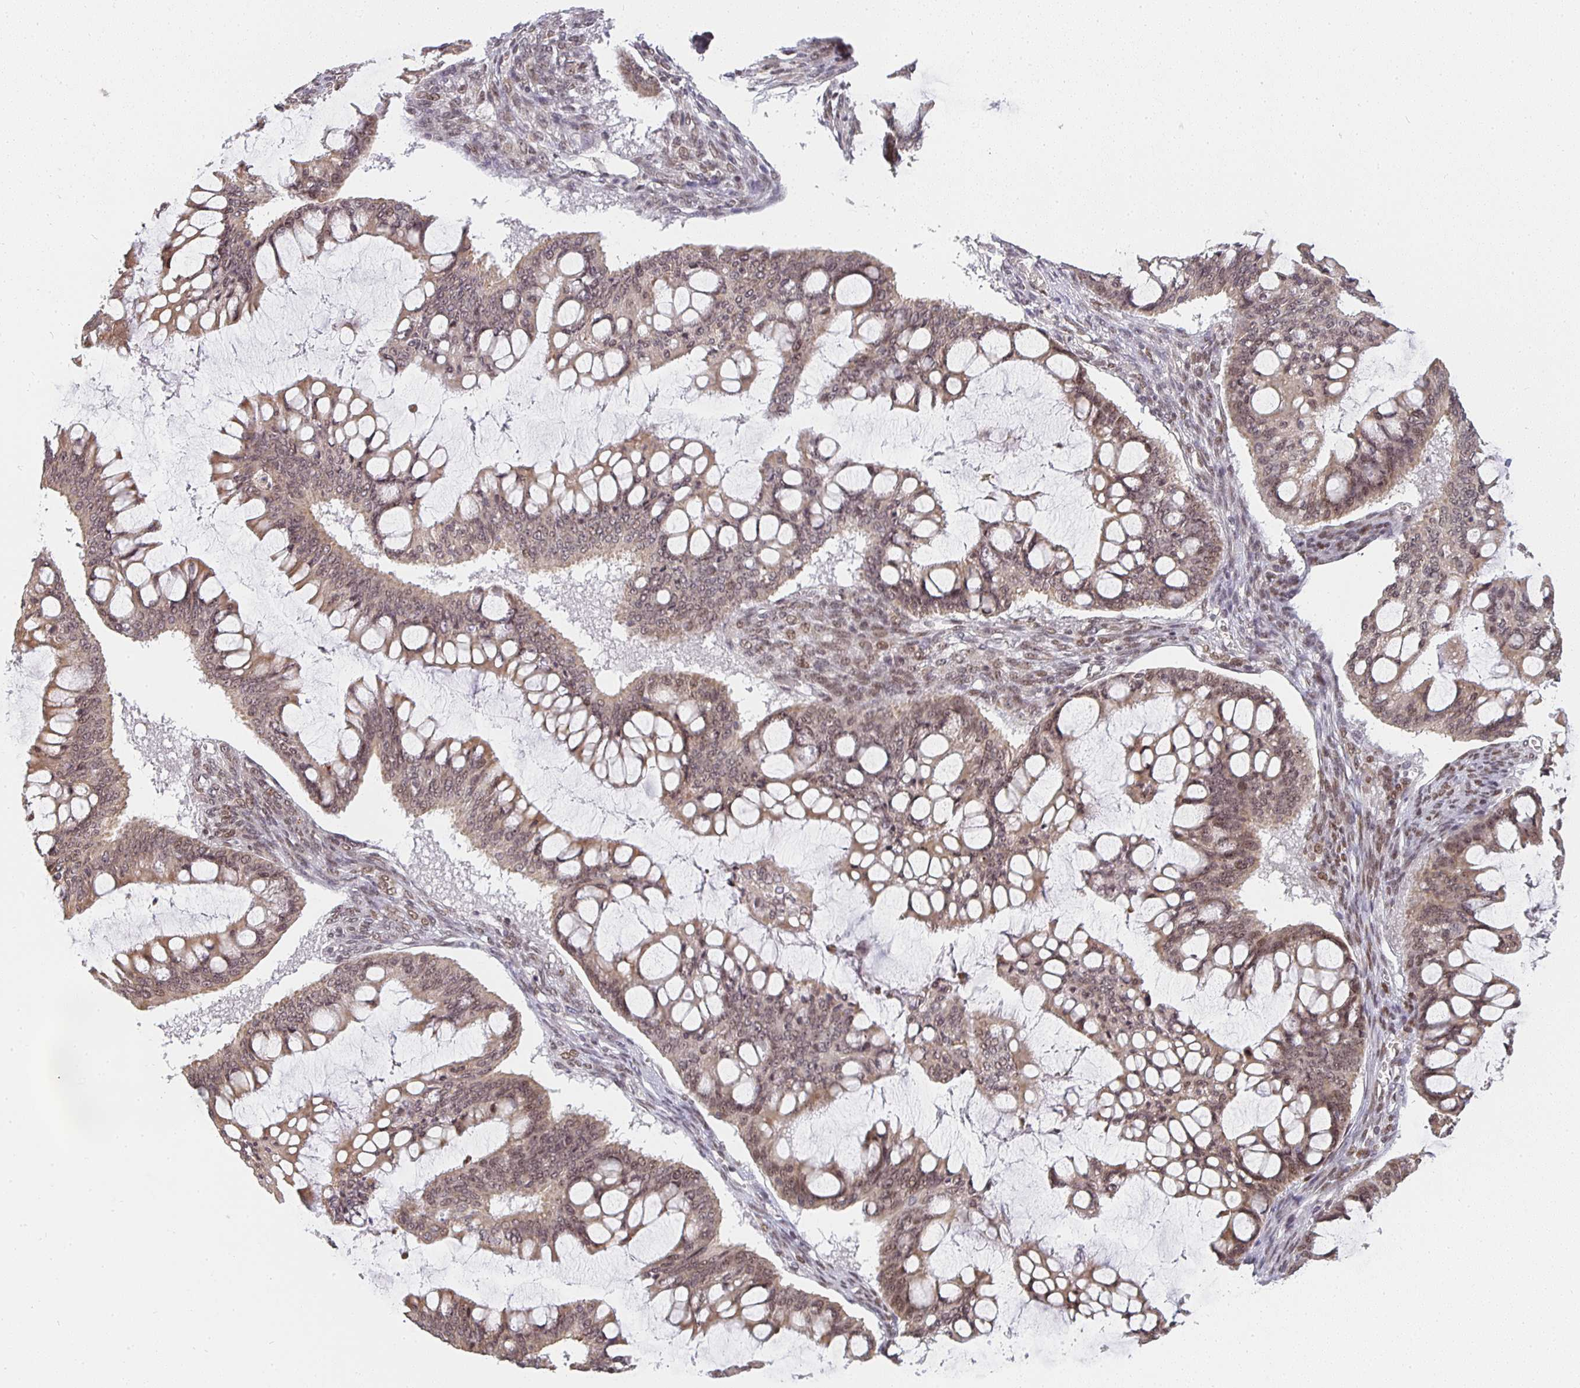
{"staining": {"intensity": "weak", "quantity": ">75%", "location": "cytoplasmic/membranous,nuclear"}, "tissue": "ovarian cancer", "cell_type": "Tumor cells", "image_type": "cancer", "snomed": [{"axis": "morphology", "description": "Cystadenocarcinoma, mucinous, NOS"}, {"axis": "topography", "description": "Ovary"}], "caption": "This is an image of immunohistochemistry (IHC) staining of ovarian mucinous cystadenocarcinoma, which shows weak expression in the cytoplasmic/membranous and nuclear of tumor cells.", "gene": "SMARCA2", "patient": {"sex": "female", "age": 73}}